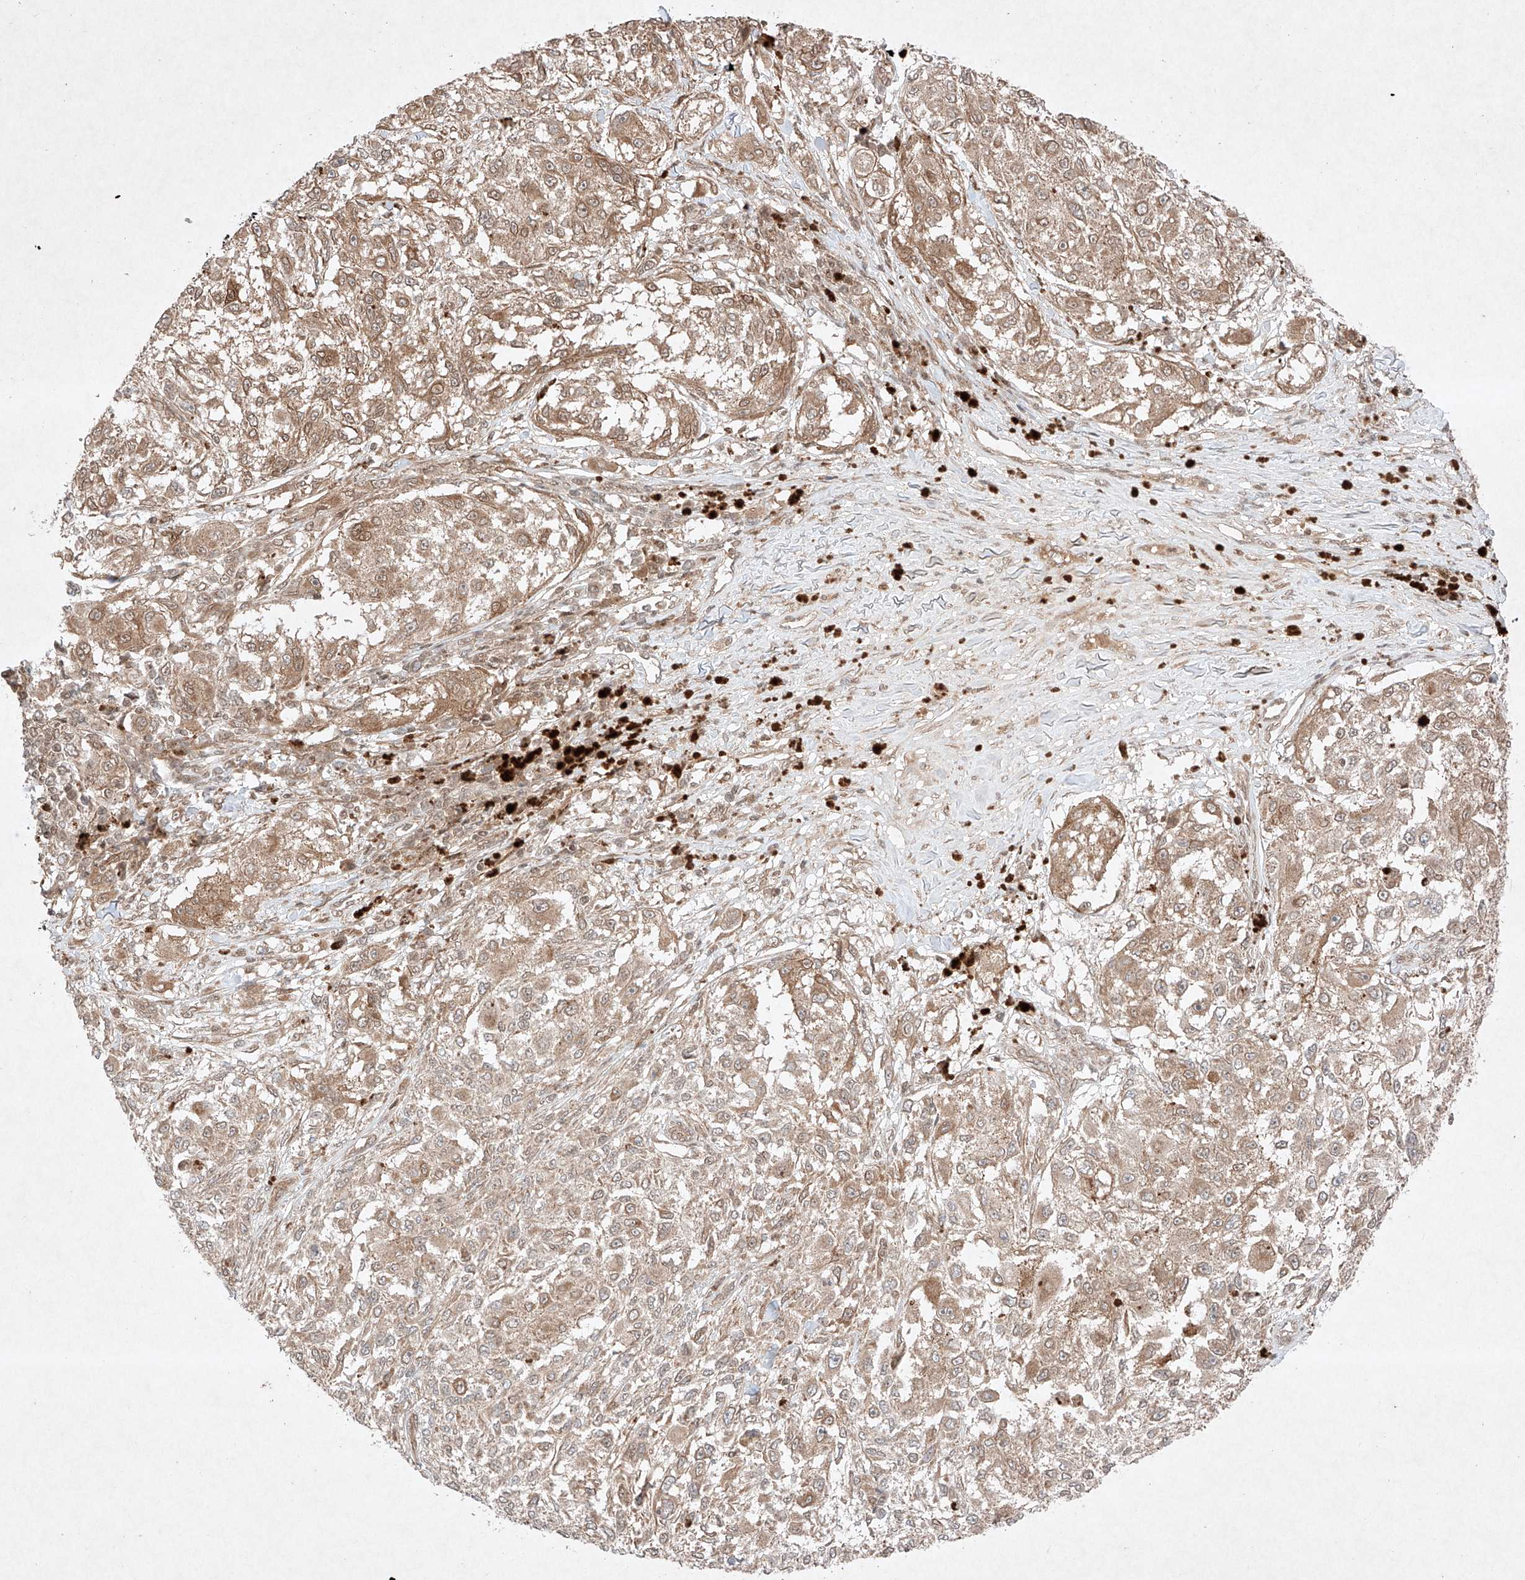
{"staining": {"intensity": "weak", "quantity": ">75%", "location": "cytoplasmic/membranous"}, "tissue": "melanoma", "cell_type": "Tumor cells", "image_type": "cancer", "snomed": [{"axis": "morphology", "description": "Necrosis, NOS"}, {"axis": "morphology", "description": "Malignant melanoma, NOS"}, {"axis": "topography", "description": "Skin"}], "caption": "The micrograph exhibits immunohistochemical staining of malignant melanoma. There is weak cytoplasmic/membranous expression is seen in approximately >75% of tumor cells.", "gene": "RNF31", "patient": {"sex": "female", "age": 87}}